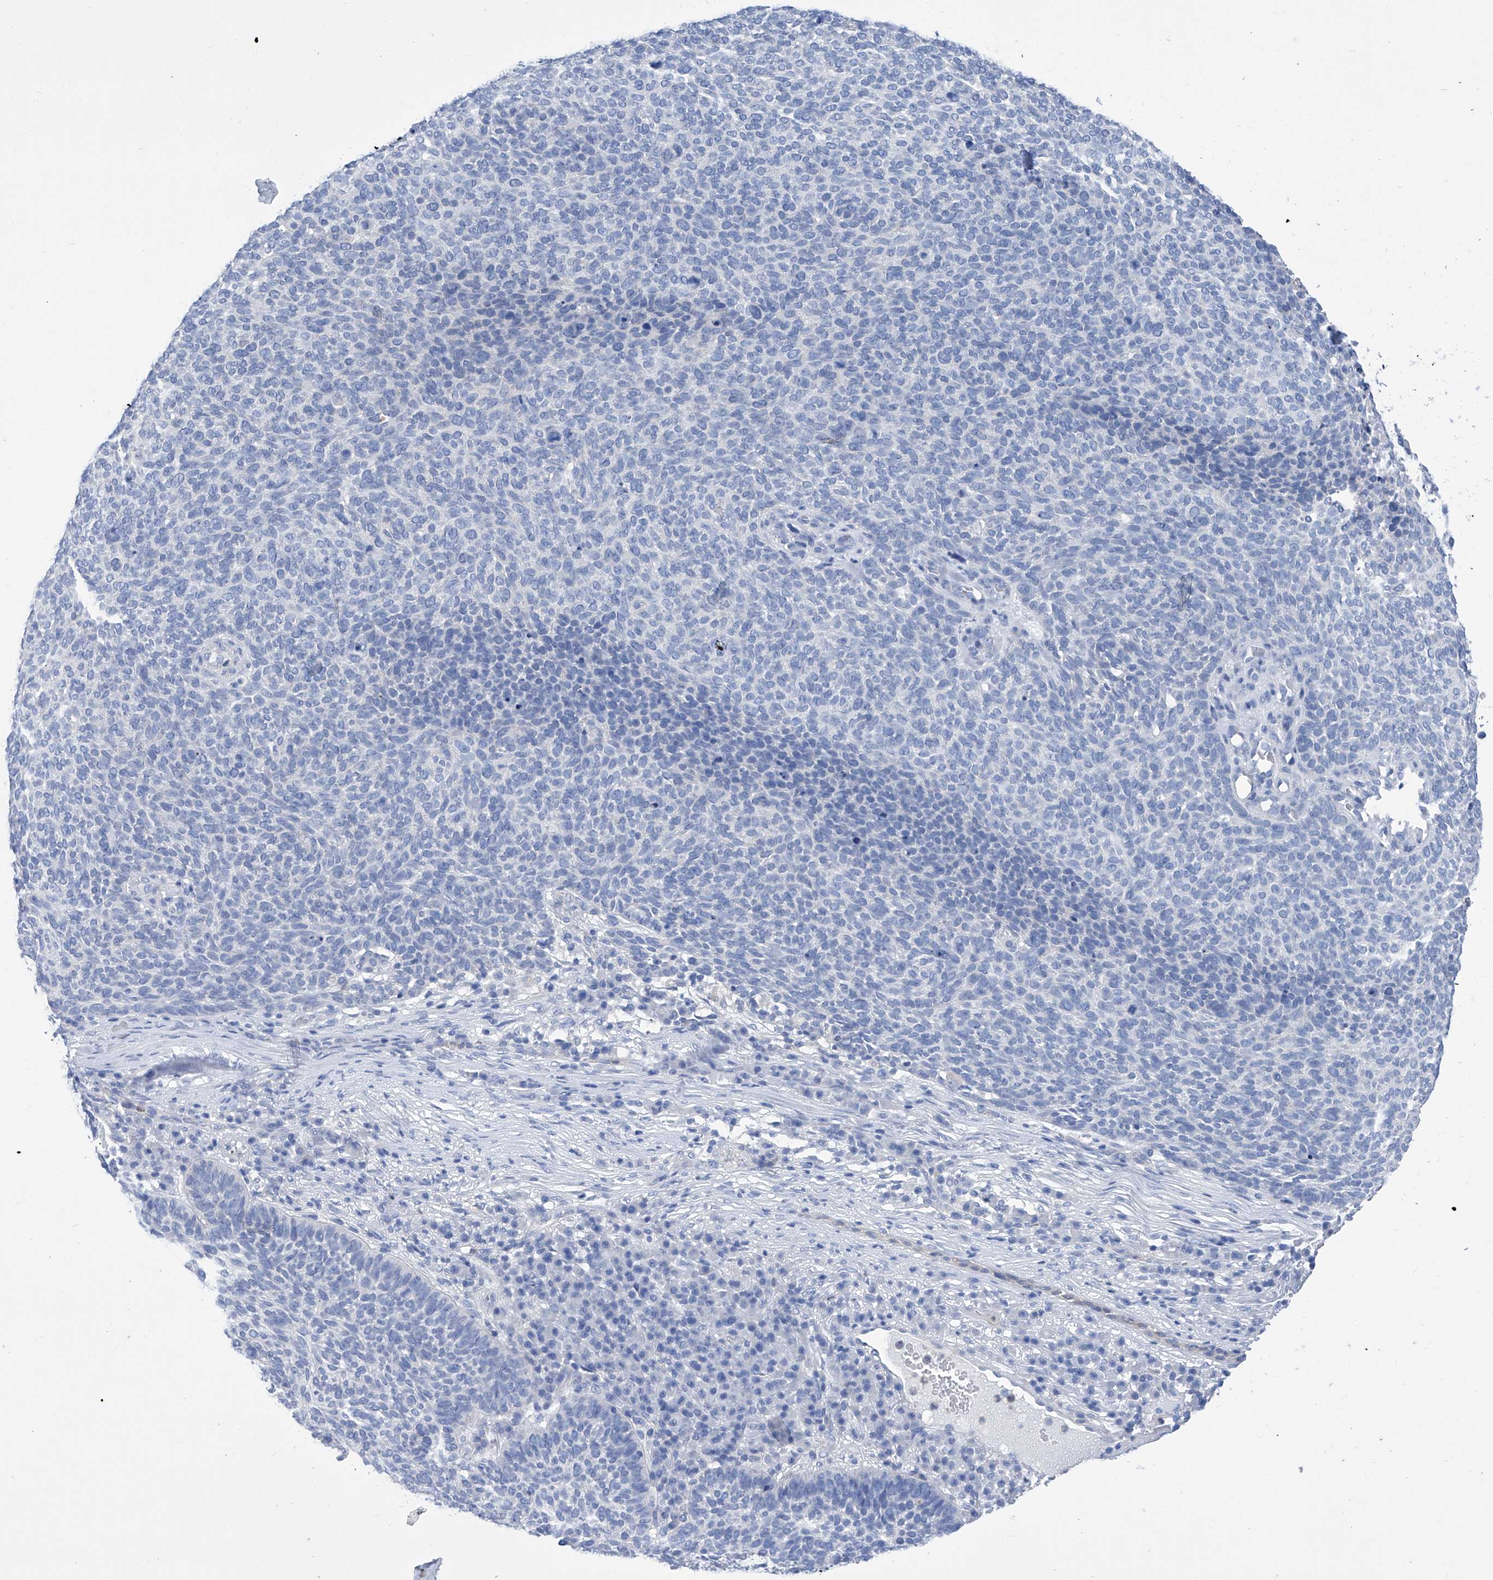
{"staining": {"intensity": "negative", "quantity": "none", "location": "none"}, "tissue": "skin cancer", "cell_type": "Tumor cells", "image_type": "cancer", "snomed": [{"axis": "morphology", "description": "Squamous cell carcinoma, NOS"}, {"axis": "topography", "description": "Skin"}], "caption": "An IHC histopathology image of skin cancer is shown. There is no staining in tumor cells of skin cancer. (Brightfield microscopy of DAB (3,3'-diaminobenzidine) IHC at high magnification).", "gene": "IMPA2", "patient": {"sex": "female", "age": 90}}